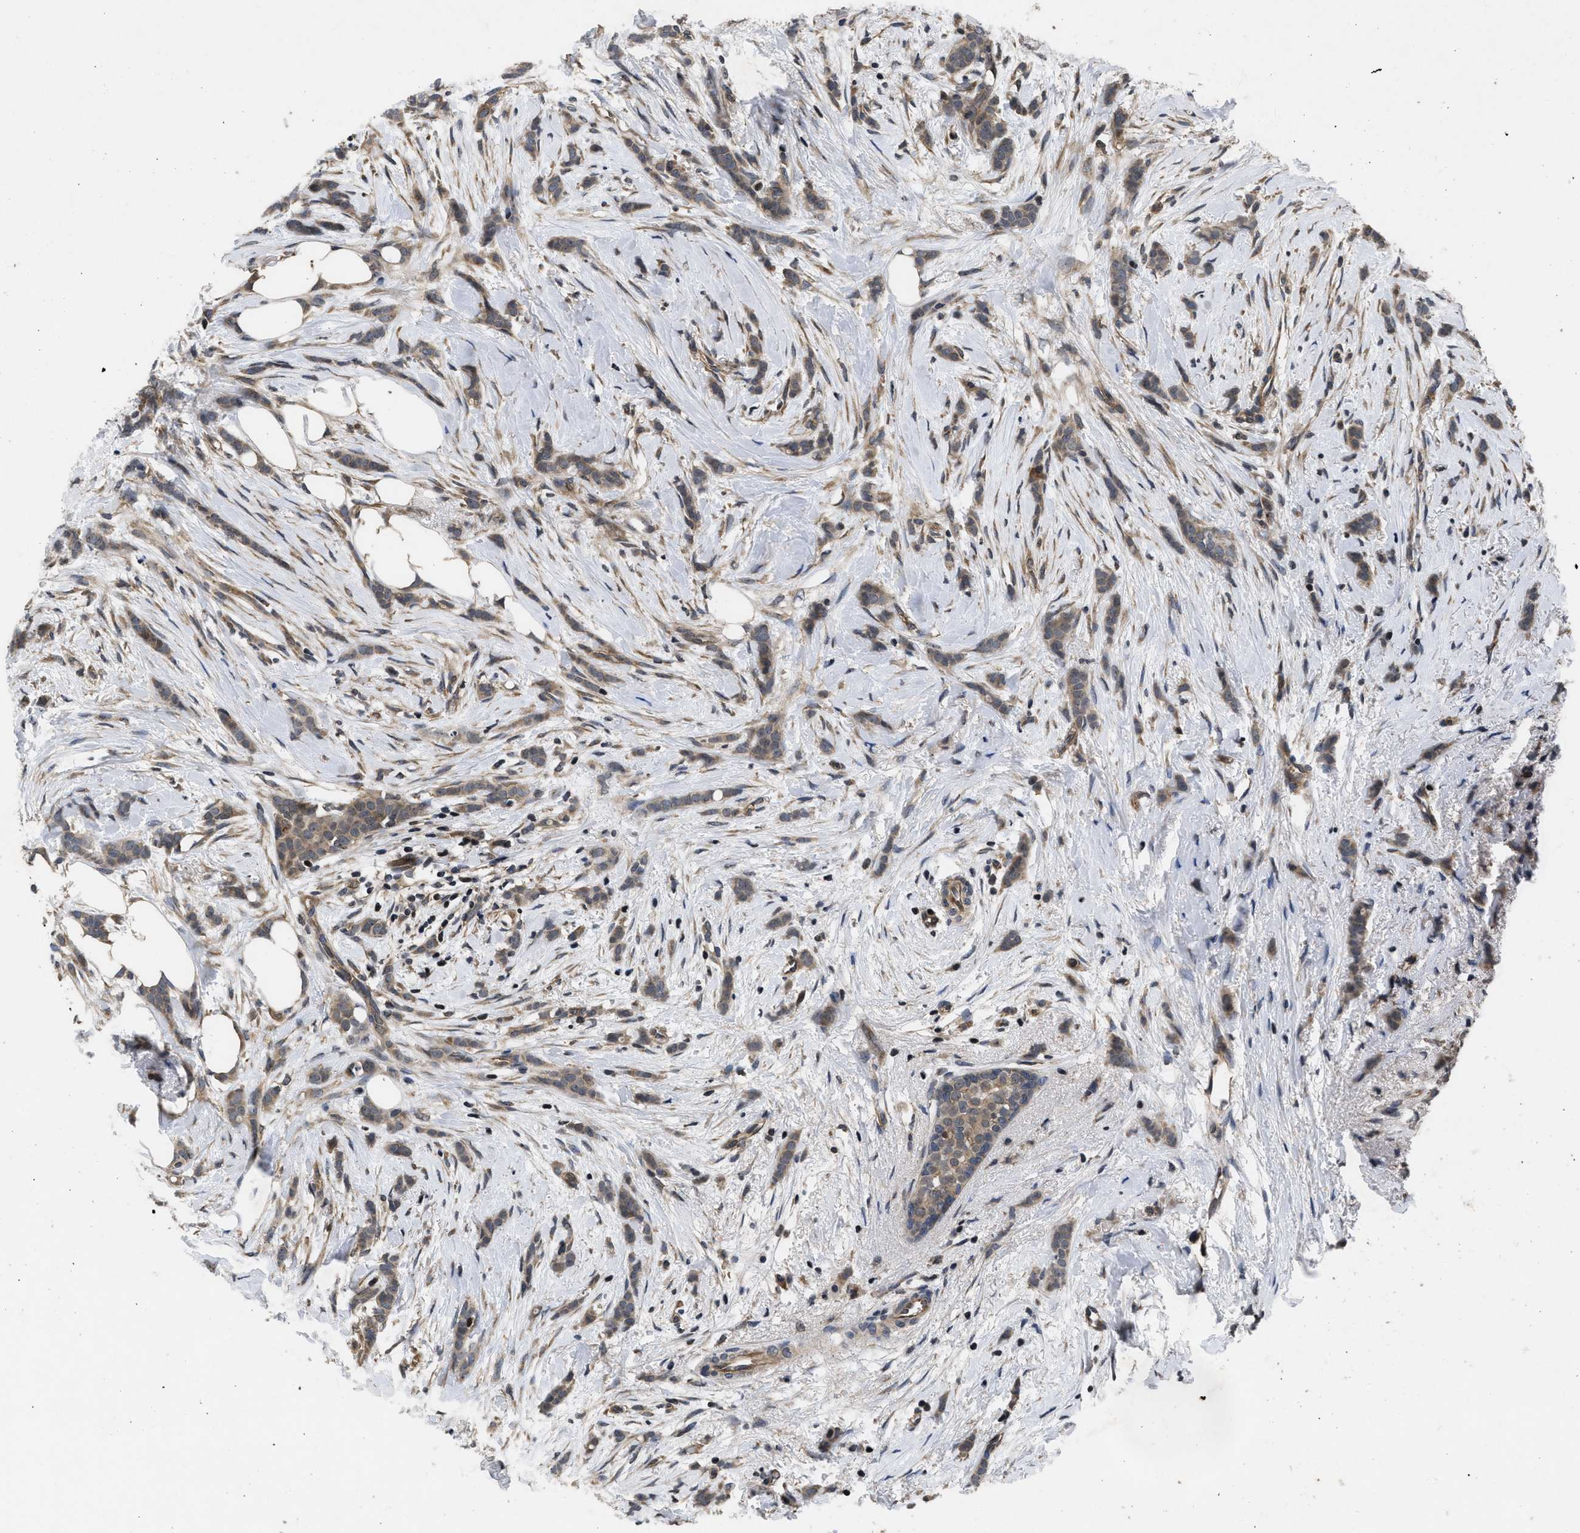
{"staining": {"intensity": "weak", "quantity": ">75%", "location": "cytoplasmic/membranous"}, "tissue": "breast cancer", "cell_type": "Tumor cells", "image_type": "cancer", "snomed": [{"axis": "morphology", "description": "Lobular carcinoma, in situ"}, {"axis": "morphology", "description": "Lobular carcinoma"}, {"axis": "topography", "description": "Breast"}], "caption": "Immunohistochemistry staining of breast cancer (lobular carcinoma in situ), which shows low levels of weak cytoplasmic/membranous expression in approximately >75% of tumor cells indicating weak cytoplasmic/membranous protein staining. The staining was performed using DAB (3,3'-diaminobenzidine) (brown) for protein detection and nuclei were counterstained in hematoxylin (blue).", "gene": "DNAJC14", "patient": {"sex": "female", "age": 41}}